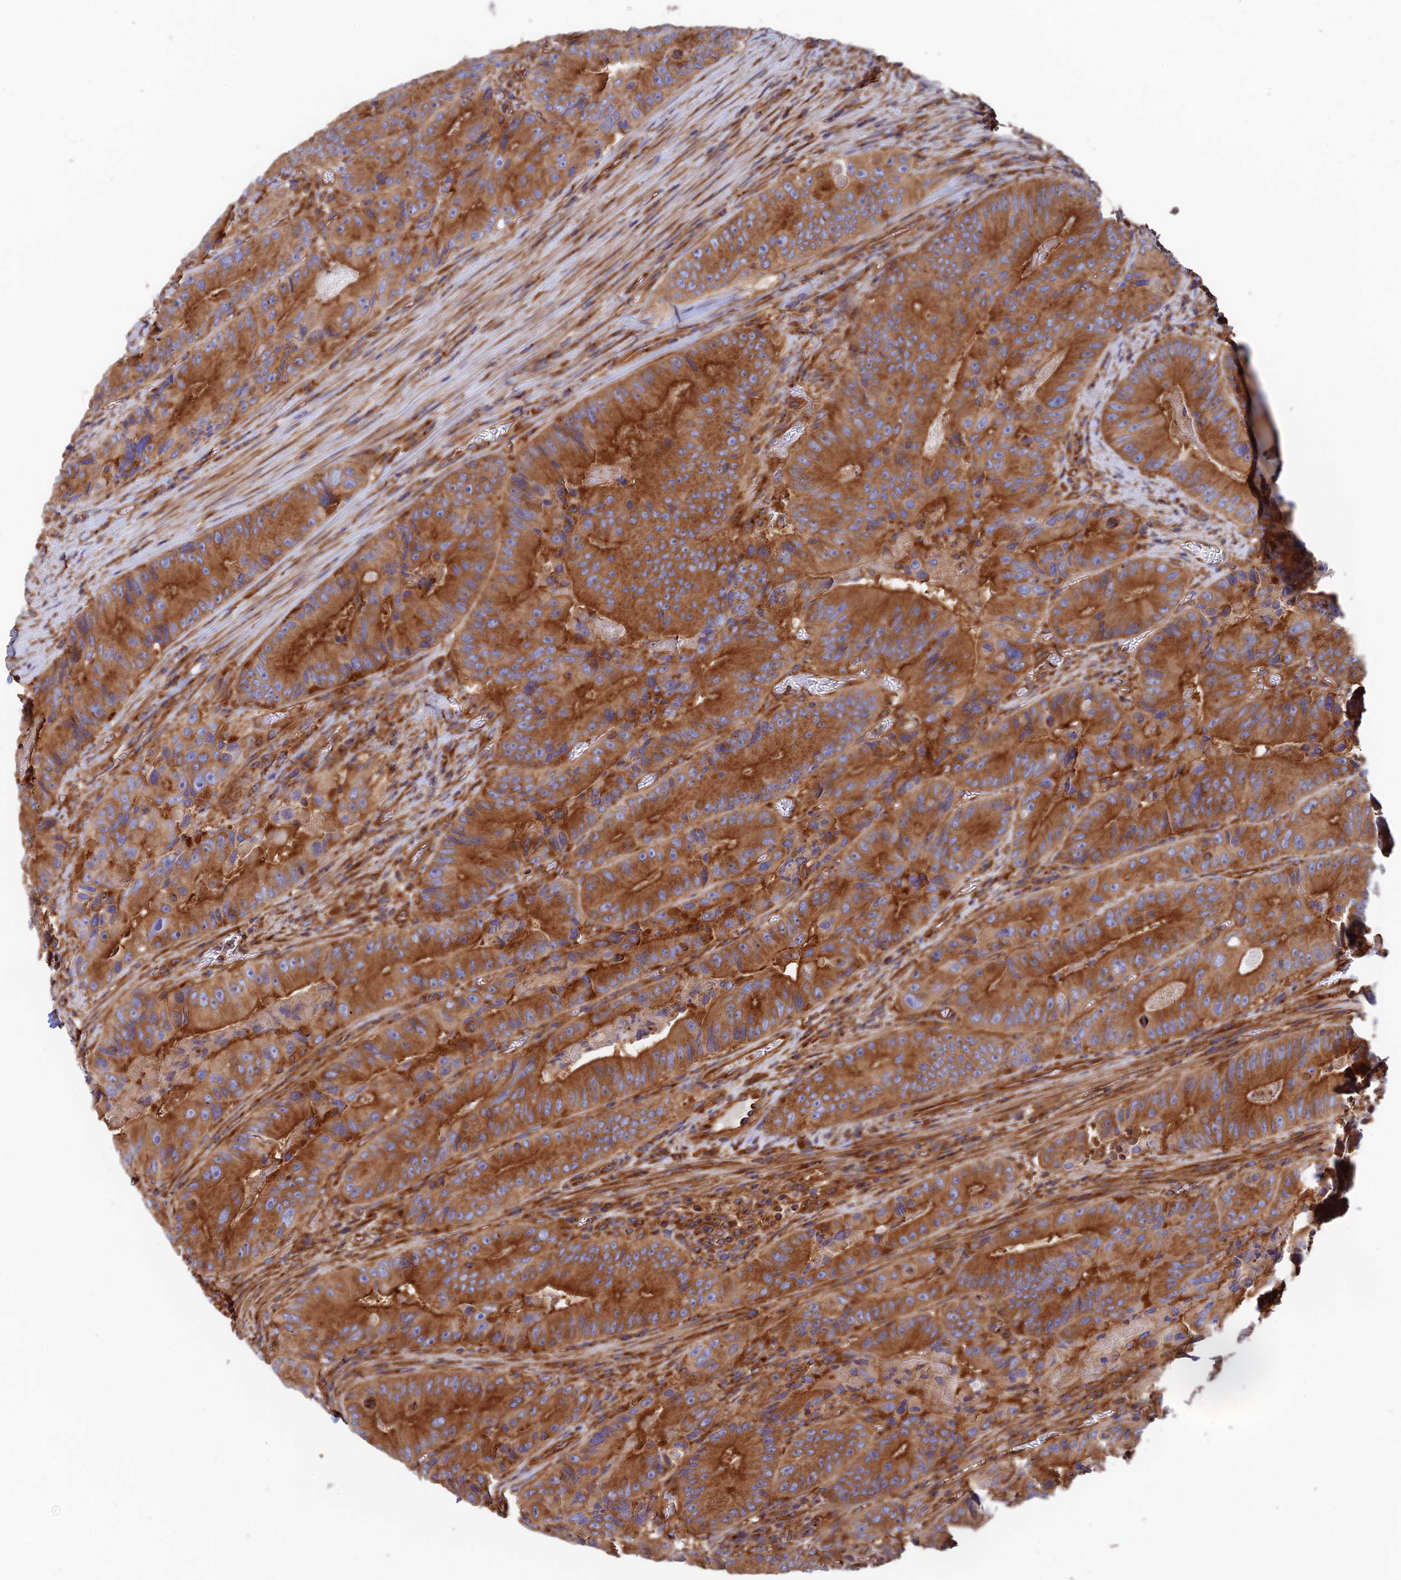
{"staining": {"intensity": "strong", "quantity": ">75%", "location": "cytoplasmic/membranous"}, "tissue": "colorectal cancer", "cell_type": "Tumor cells", "image_type": "cancer", "snomed": [{"axis": "morphology", "description": "Adenocarcinoma, NOS"}, {"axis": "topography", "description": "Colon"}], "caption": "Colorectal cancer (adenocarcinoma) stained with a brown dye displays strong cytoplasmic/membranous positive staining in about >75% of tumor cells.", "gene": "DCTN2", "patient": {"sex": "female", "age": 86}}